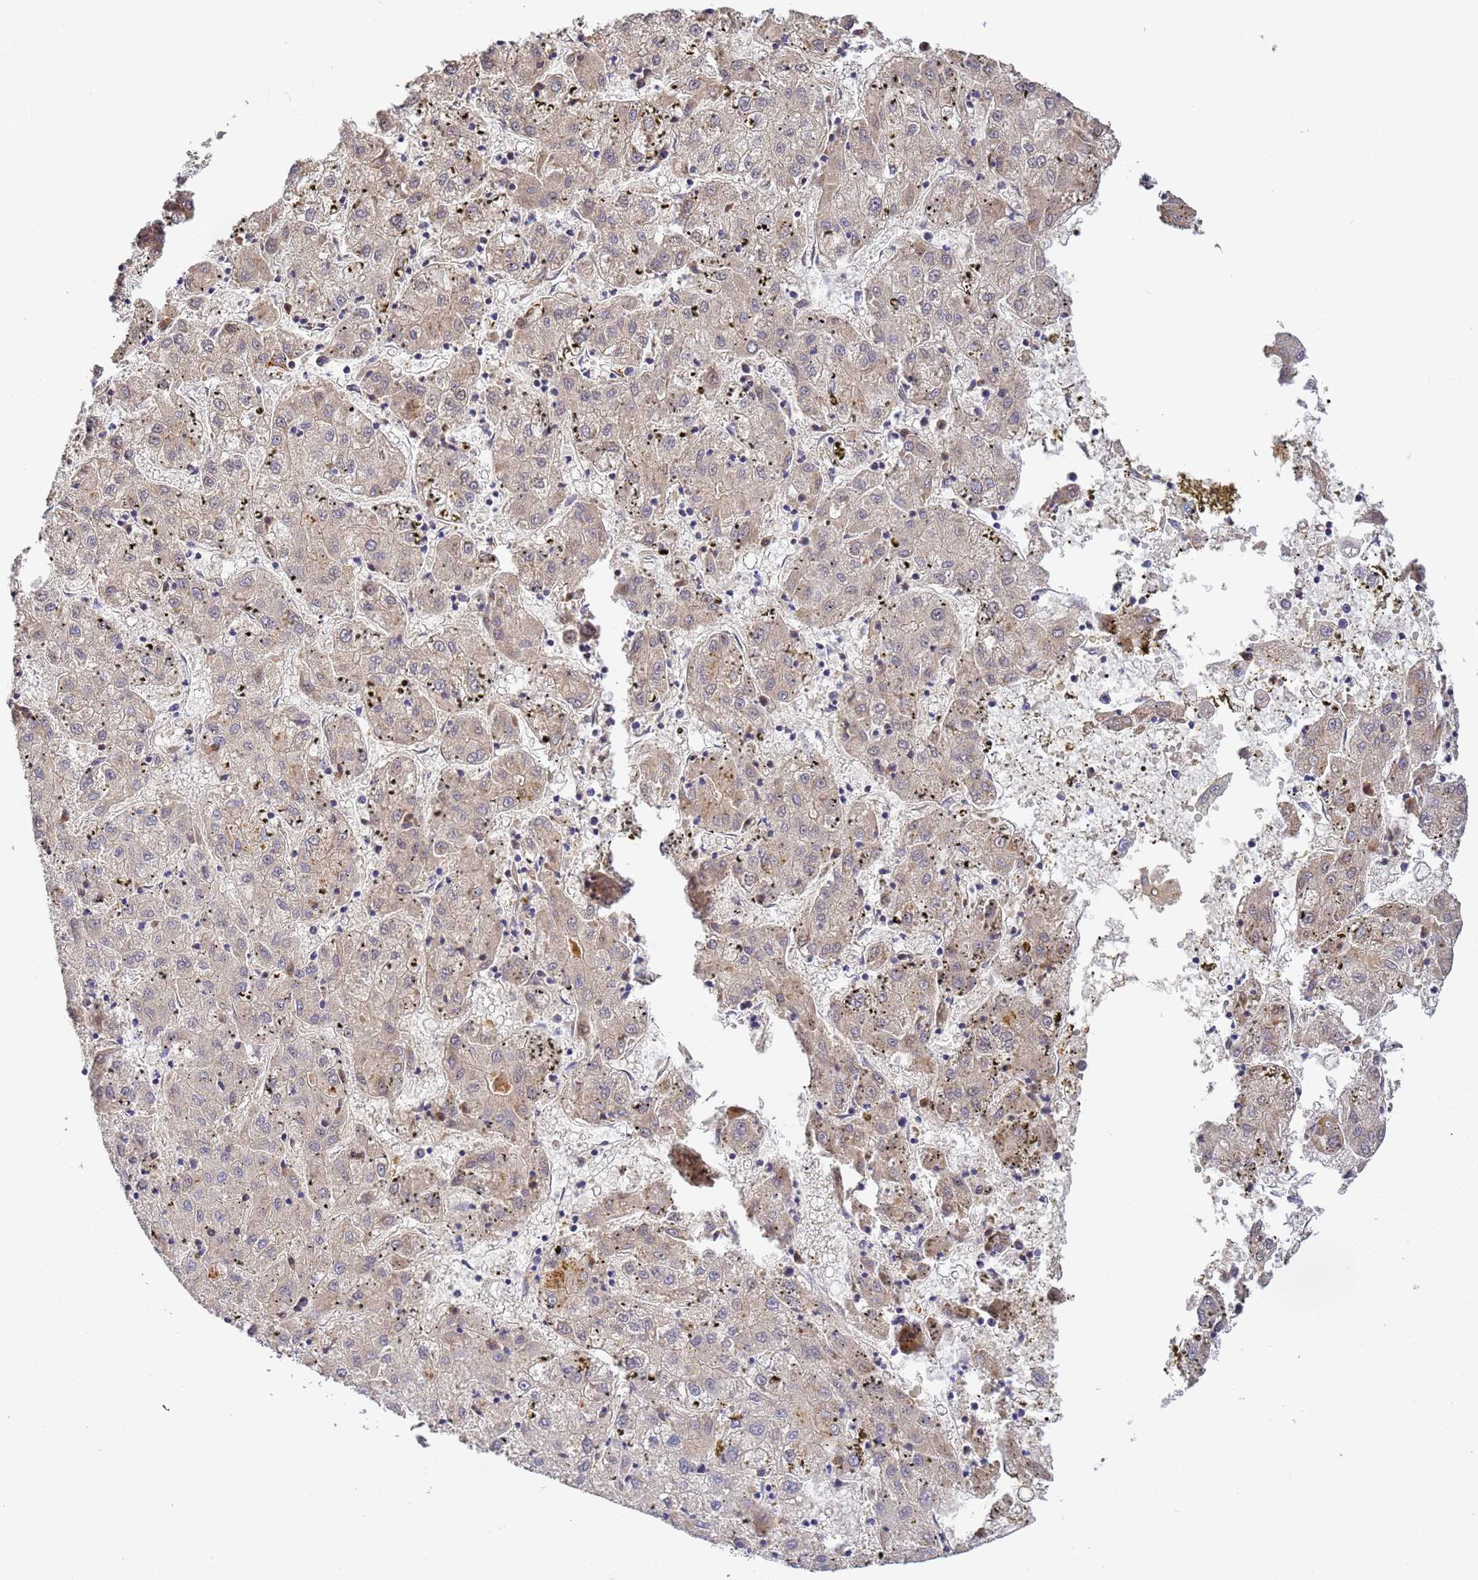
{"staining": {"intensity": "weak", "quantity": "25%-75%", "location": "cytoplasmic/membranous"}, "tissue": "liver cancer", "cell_type": "Tumor cells", "image_type": "cancer", "snomed": [{"axis": "morphology", "description": "Carcinoma, Hepatocellular, NOS"}, {"axis": "topography", "description": "Liver"}], "caption": "A micrograph showing weak cytoplasmic/membranous staining in approximately 25%-75% of tumor cells in liver cancer (hepatocellular carcinoma), as visualized by brown immunohistochemical staining.", "gene": "CFH", "patient": {"sex": "male", "age": 72}}